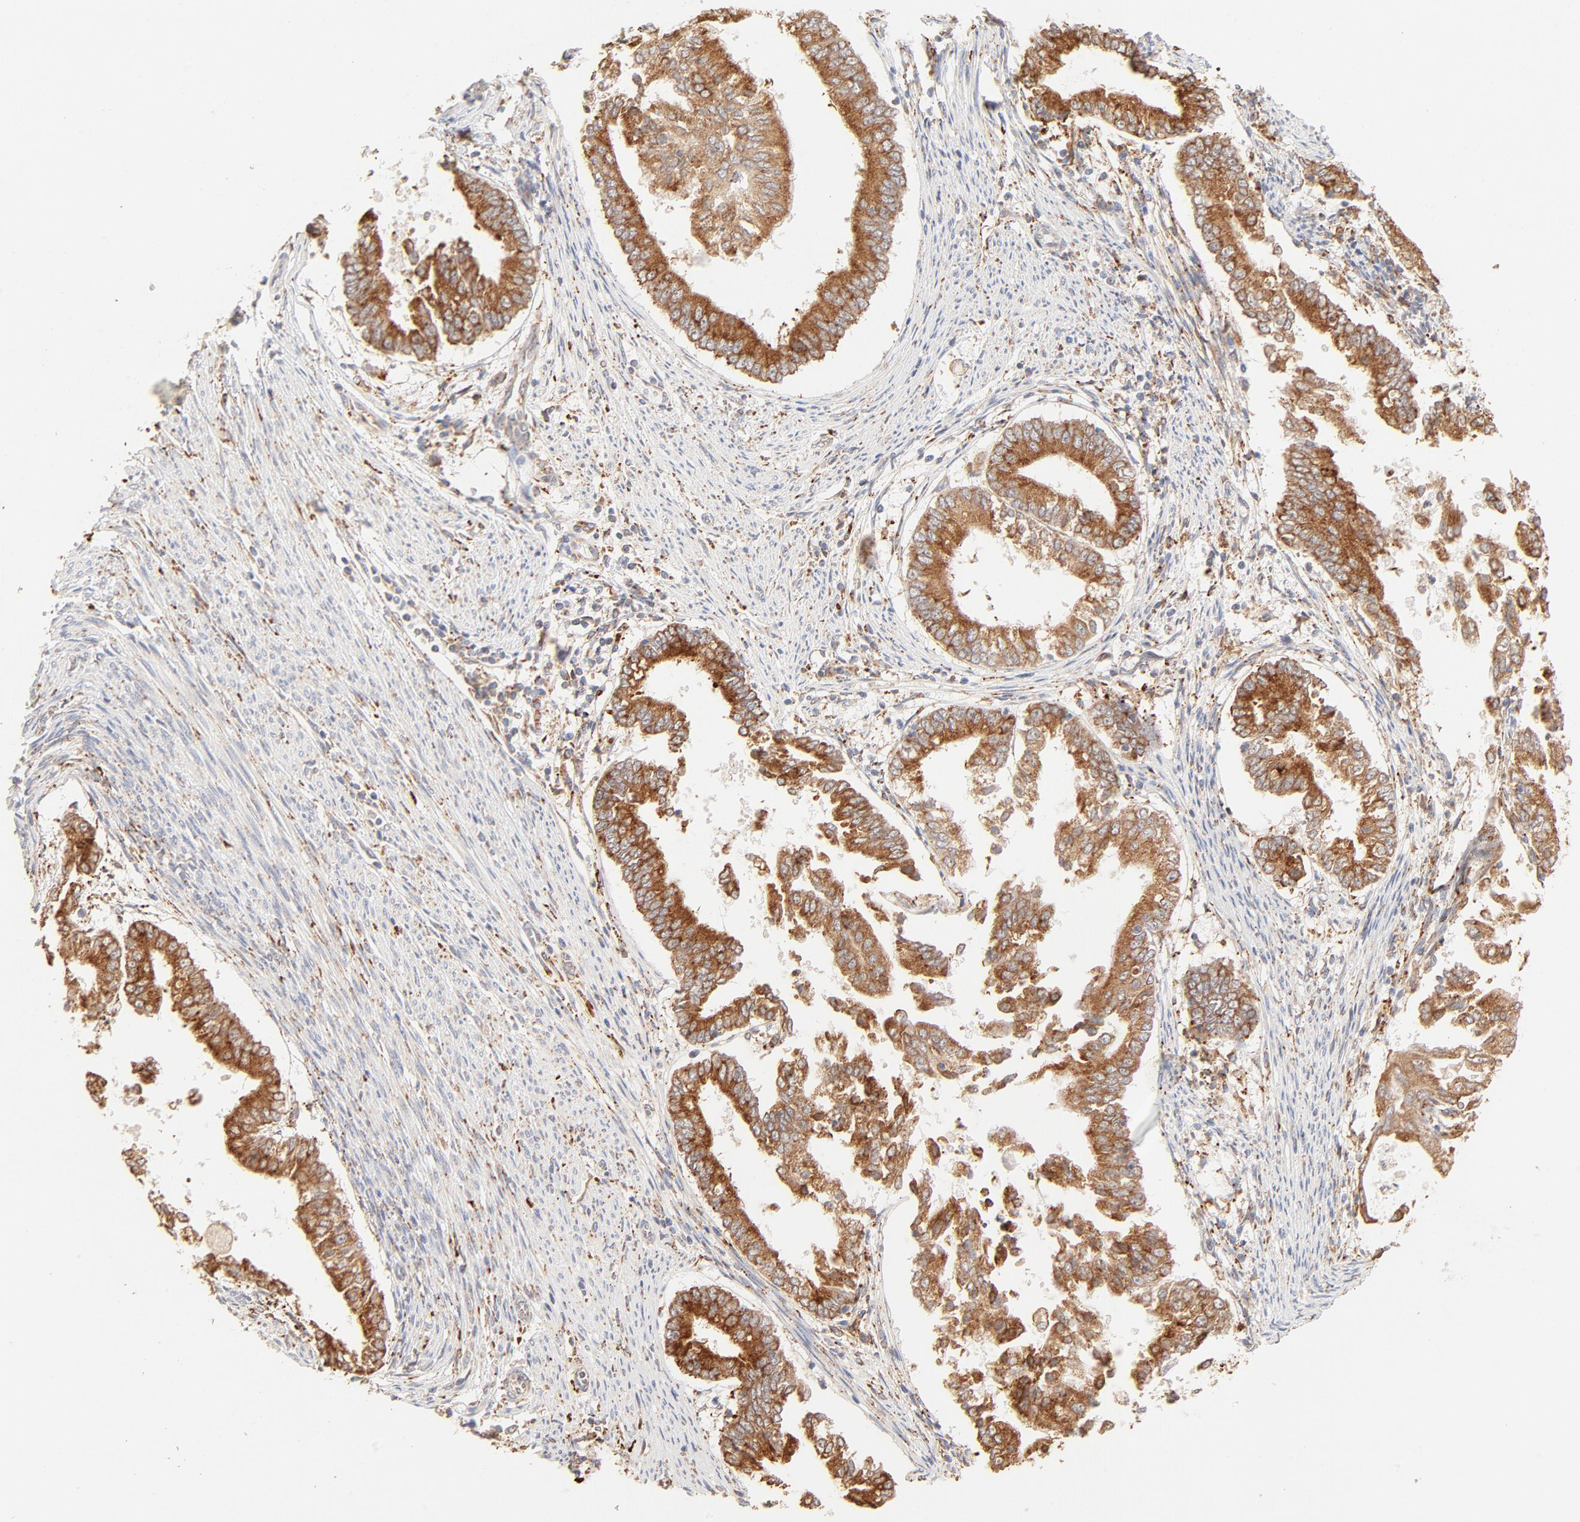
{"staining": {"intensity": "strong", "quantity": ">75%", "location": "cytoplasmic/membranous"}, "tissue": "endometrial cancer", "cell_type": "Tumor cells", "image_type": "cancer", "snomed": [{"axis": "morphology", "description": "Adenocarcinoma, NOS"}, {"axis": "topography", "description": "Endometrium"}], "caption": "A micrograph of human adenocarcinoma (endometrial) stained for a protein exhibits strong cytoplasmic/membranous brown staining in tumor cells.", "gene": "PARP12", "patient": {"sex": "female", "age": 63}}